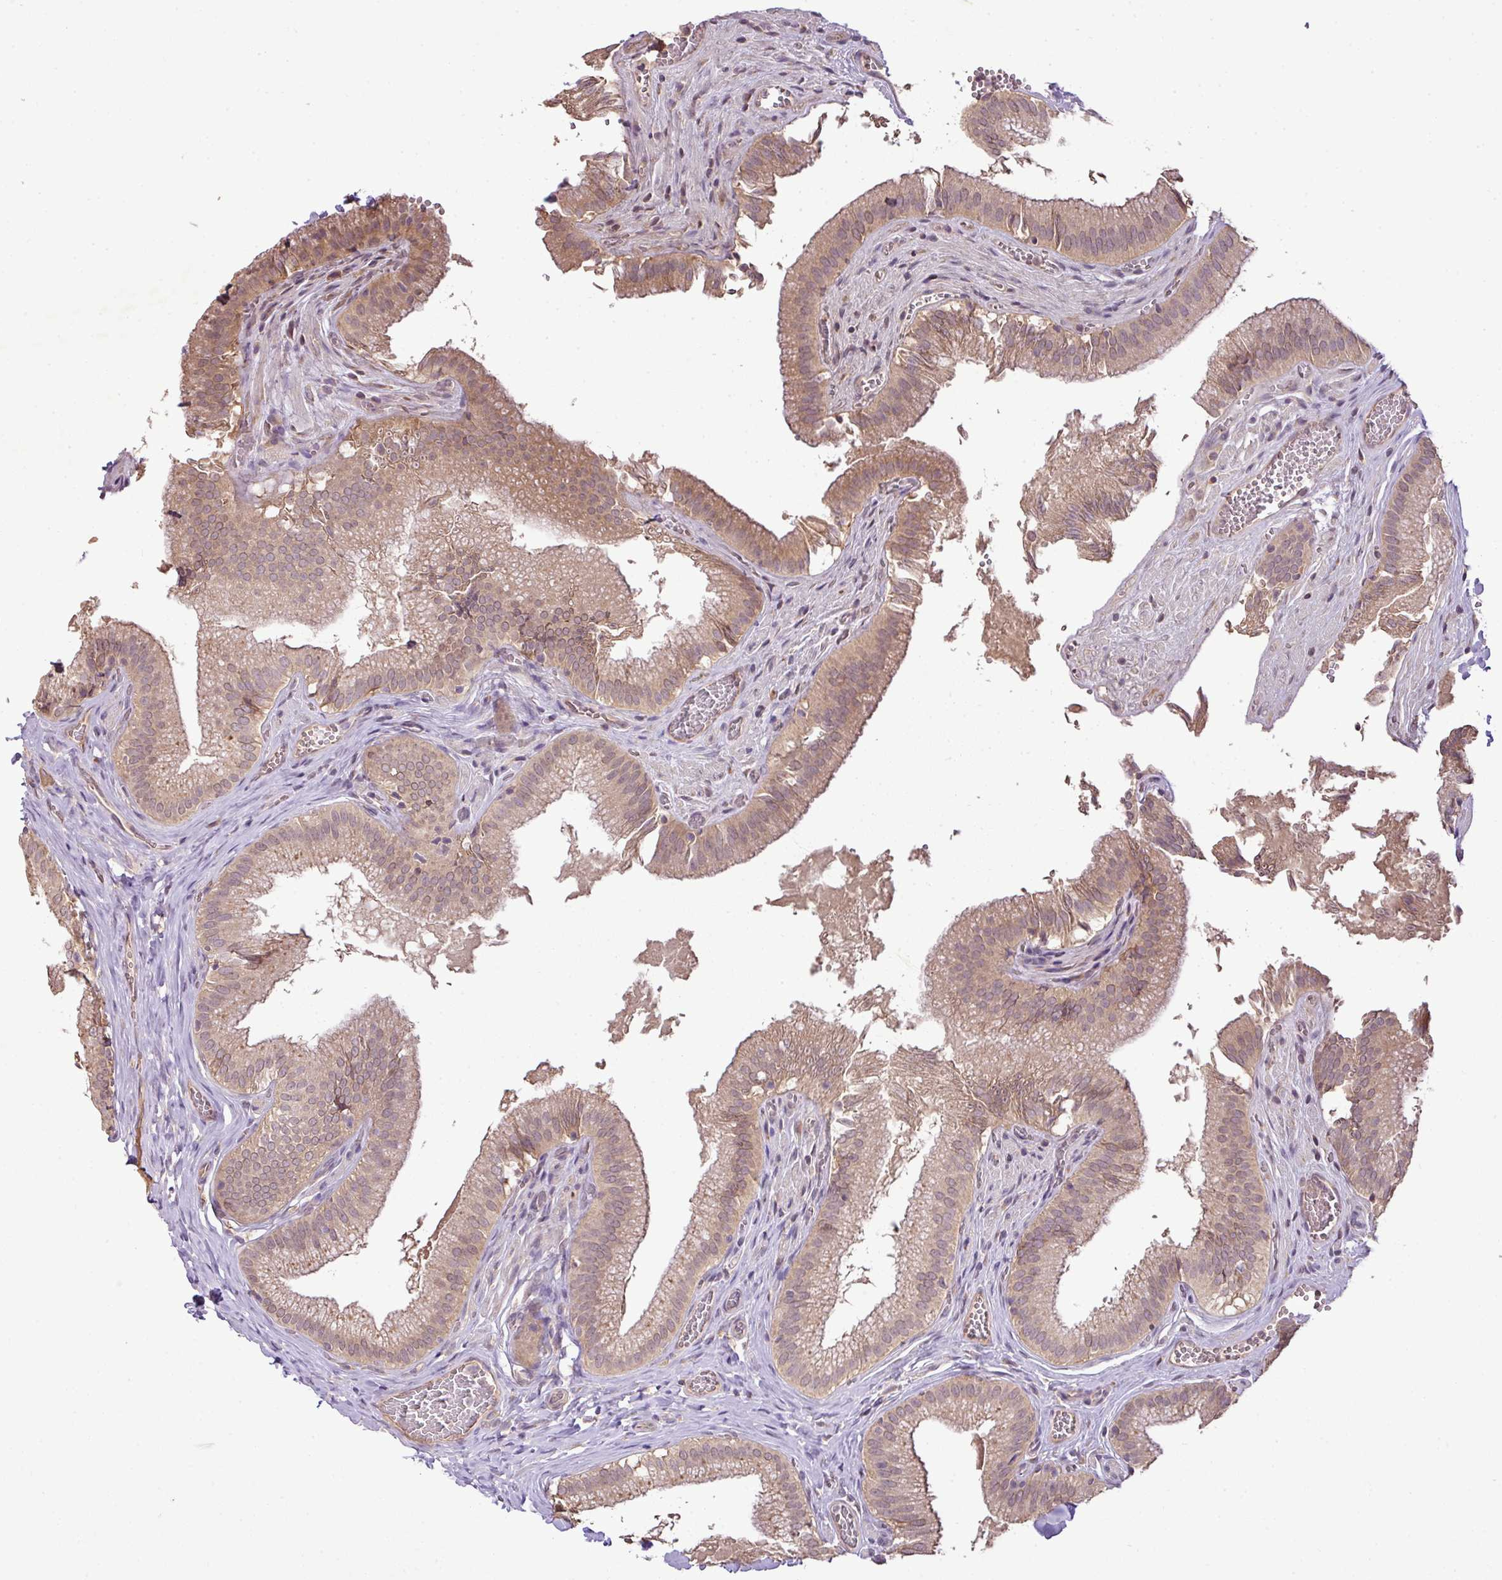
{"staining": {"intensity": "moderate", "quantity": ">75%", "location": "cytoplasmic/membranous"}, "tissue": "gallbladder", "cell_type": "Glandular cells", "image_type": "normal", "snomed": [{"axis": "morphology", "description": "Normal tissue, NOS"}, {"axis": "topography", "description": "Gallbladder"}, {"axis": "topography", "description": "Peripheral nerve tissue"}], "caption": "The immunohistochemical stain highlights moderate cytoplasmic/membranous positivity in glandular cells of normal gallbladder.", "gene": "DNAAF4", "patient": {"sex": "male", "age": 17}}